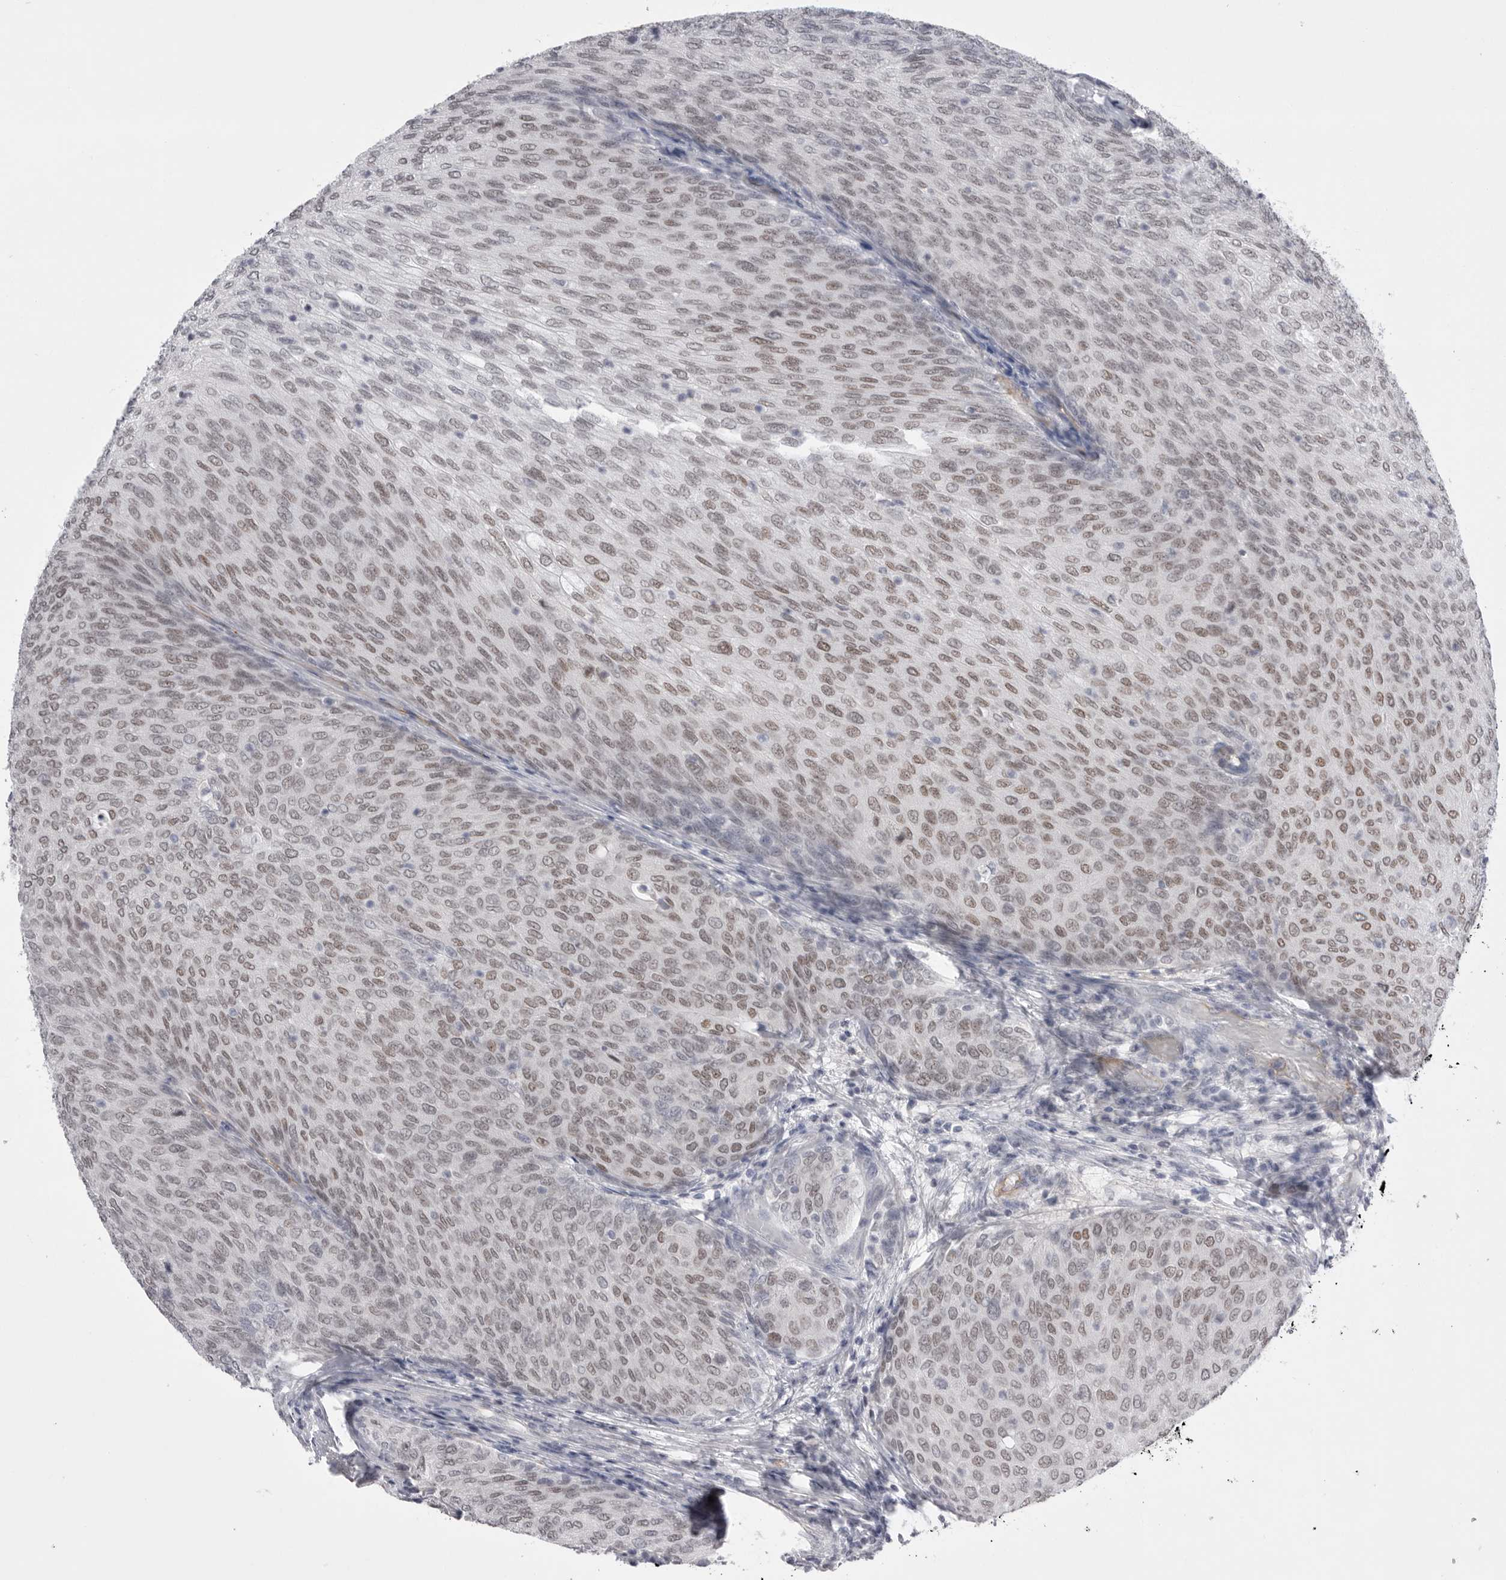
{"staining": {"intensity": "moderate", "quantity": ">75%", "location": "nuclear"}, "tissue": "urothelial cancer", "cell_type": "Tumor cells", "image_type": "cancer", "snomed": [{"axis": "morphology", "description": "Urothelial carcinoma, Low grade"}, {"axis": "topography", "description": "Urinary bladder"}], "caption": "About >75% of tumor cells in human low-grade urothelial carcinoma exhibit moderate nuclear protein staining as visualized by brown immunohistochemical staining.", "gene": "ZBTB7B", "patient": {"sex": "female", "age": 79}}